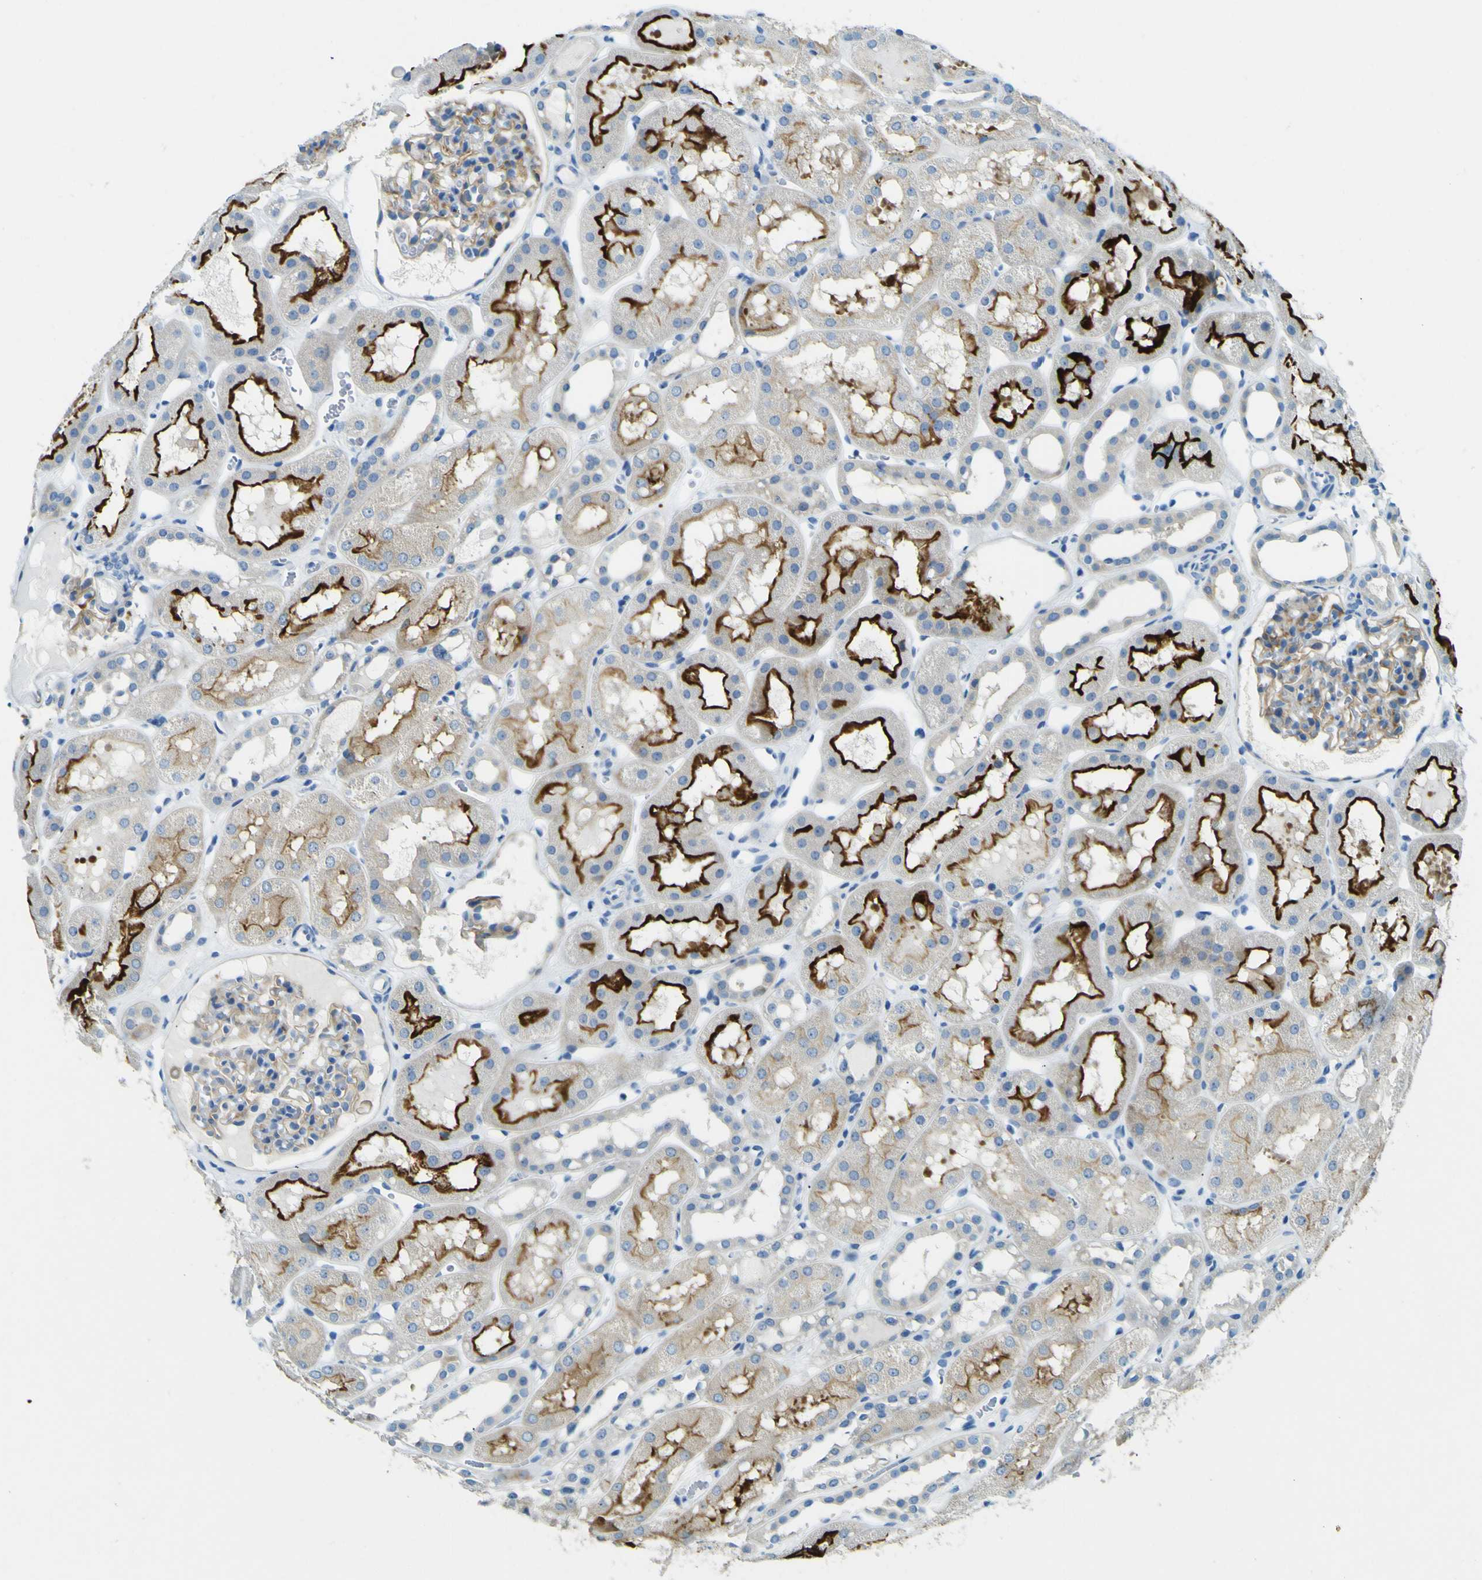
{"staining": {"intensity": "weak", "quantity": "25%-75%", "location": "cytoplasmic/membranous"}, "tissue": "kidney", "cell_type": "Cells in glomeruli", "image_type": "normal", "snomed": [{"axis": "morphology", "description": "Normal tissue, NOS"}, {"axis": "topography", "description": "Kidney"}, {"axis": "topography", "description": "Urinary bladder"}], "caption": "Immunohistochemical staining of benign human kidney exhibits 25%-75% levels of weak cytoplasmic/membranous protein staining in approximately 25%-75% of cells in glomeruli. Immunohistochemistry (ihc) stains the protein of interest in brown and the nuclei are stained blue.", "gene": "SORCS1", "patient": {"sex": "male", "age": 16}}